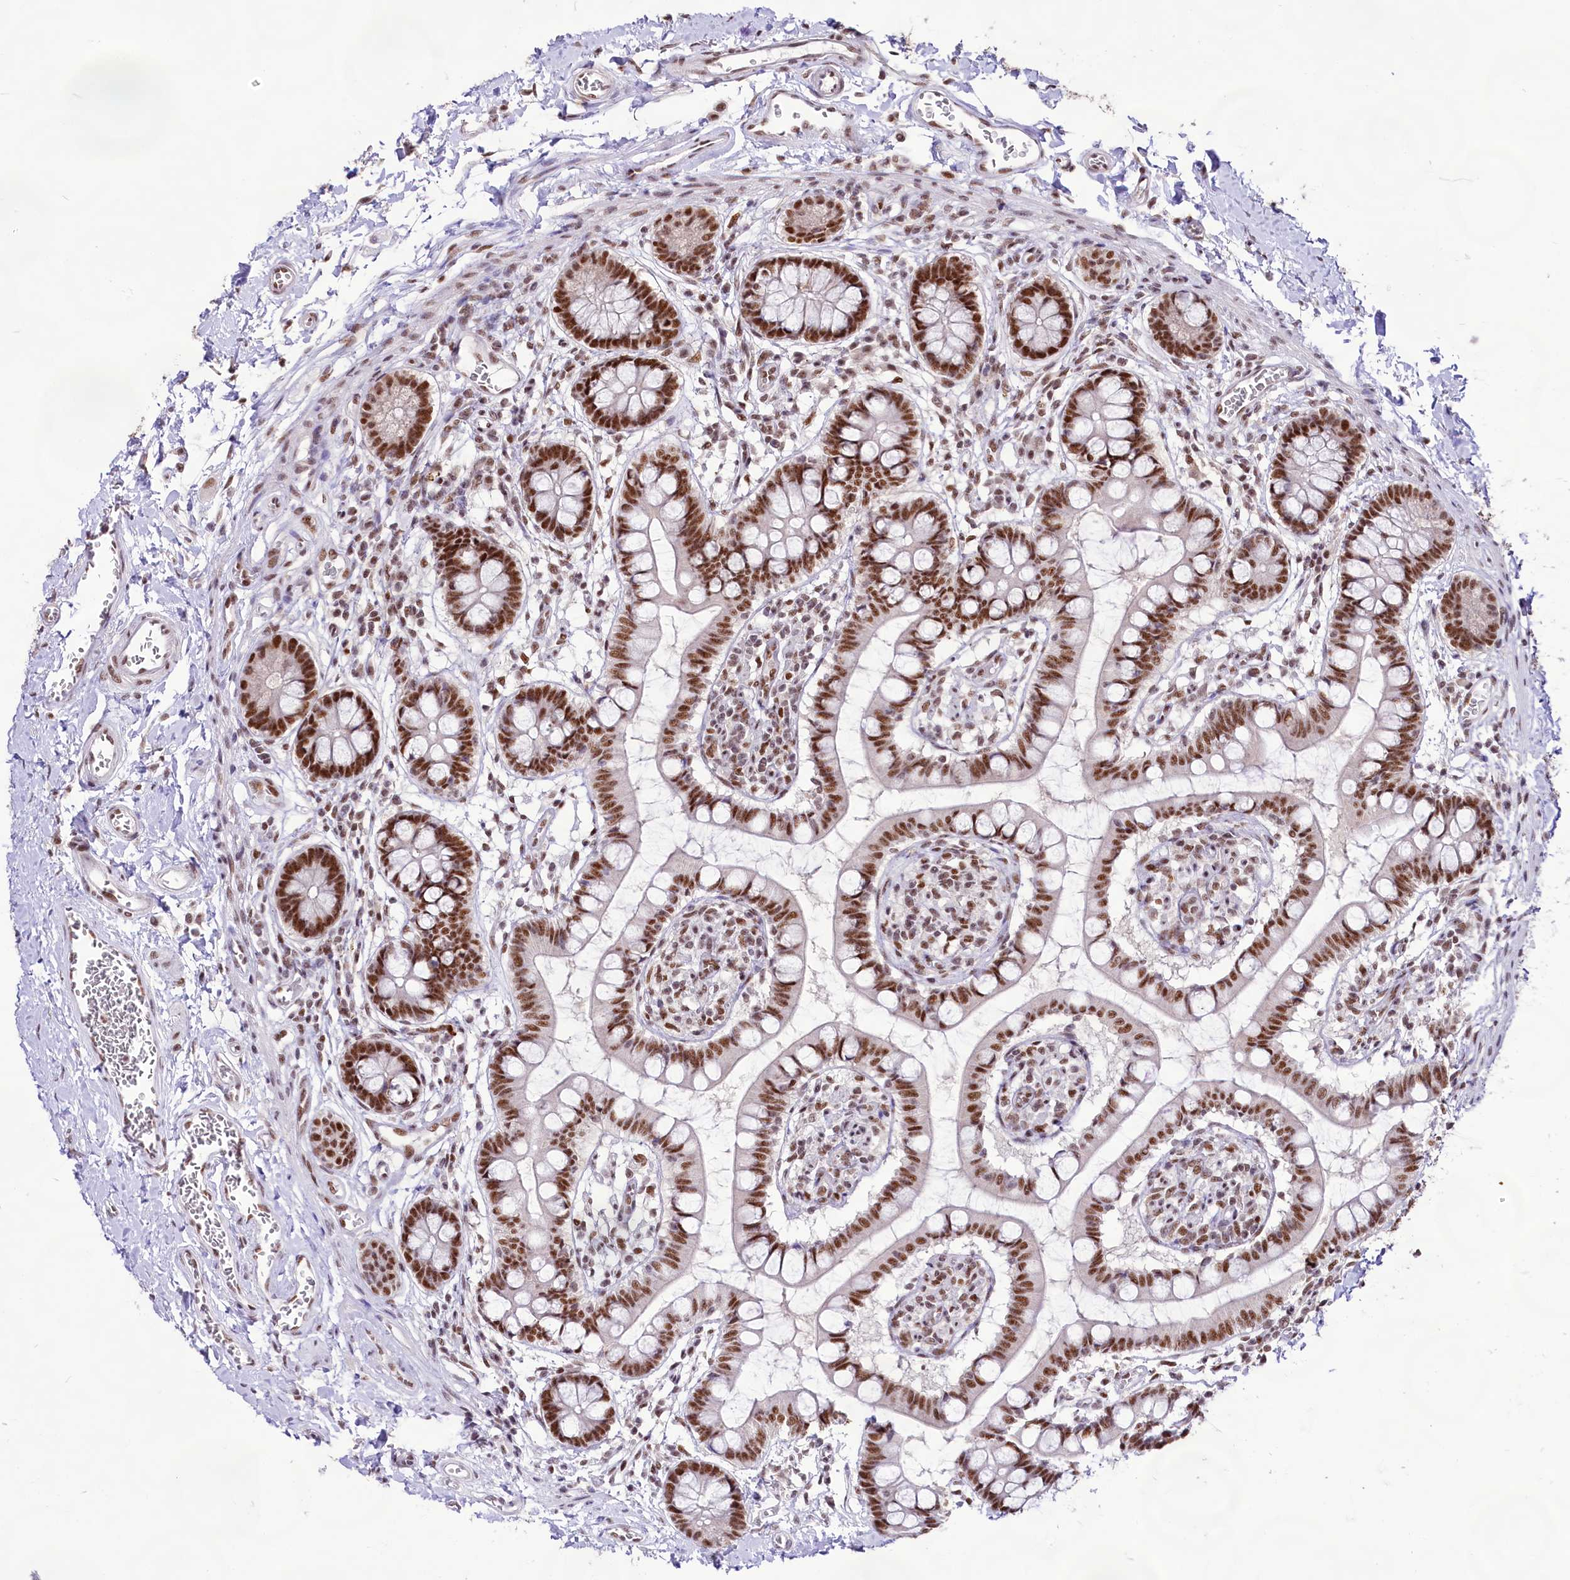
{"staining": {"intensity": "strong", "quantity": ">75%", "location": "nuclear"}, "tissue": "small intestine", "cell_type": "Glandular cells", "image_type": "normal", "snomed": [{"axis": "morphology", "description": "Normal tissue, NOS"}, {"axis": "topography", "description": "Small intestine"}], "caption": "Unremarkable small intestine was stained to show a protein in brown. There is high levels of strong nuclear positivity in approximately >75% of glandular cells.", "gene": "HIRA", "patient": {"sex": "male", "age": 52}}